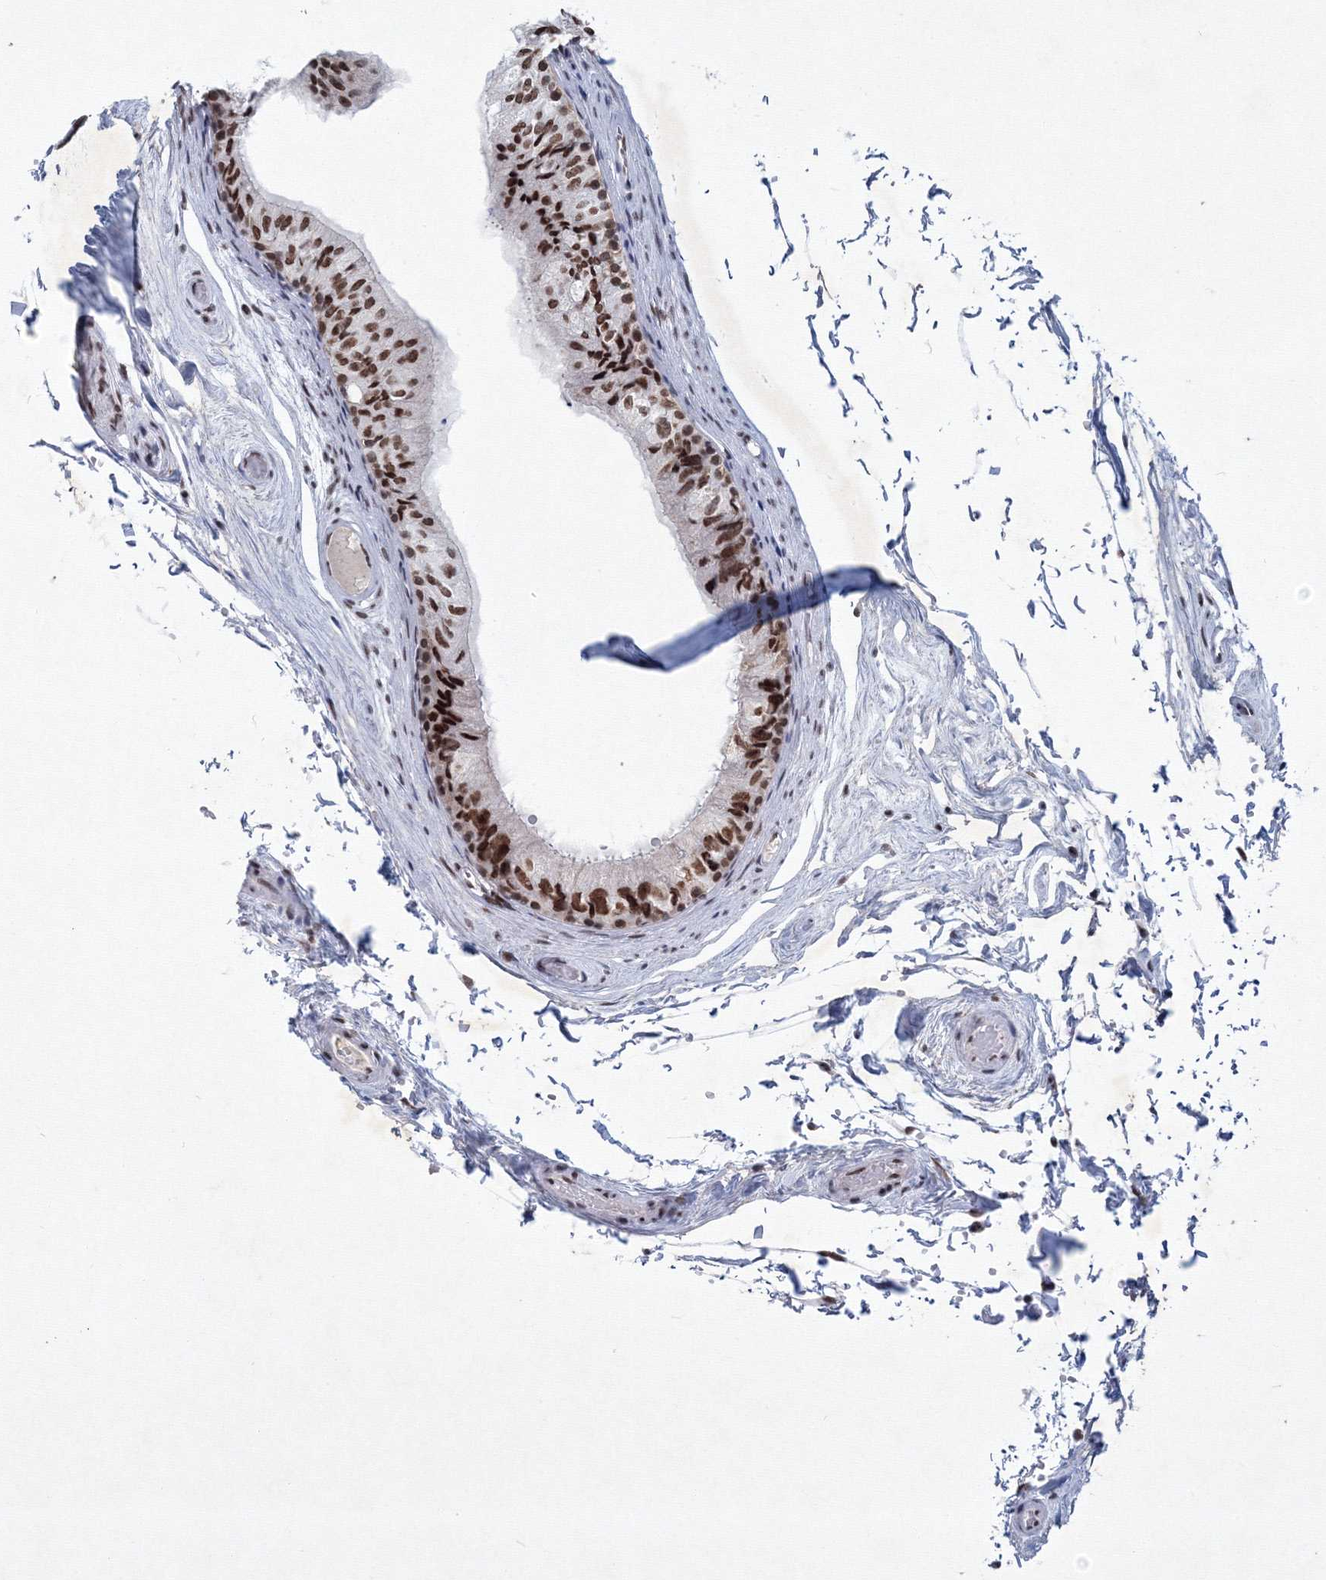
{"staining": {"intensity": "strong", "quantity": ">75%", "location": "nuclear"}, "tissue": "epididymis", "cell_type": "Glandular cells", "image_type": "normal", "snomed": [{"axis": "morphology", "description": "Normal tissue, NOS"}, {"axis": "topography", "description": "Epididymis"}], "caption": "IHC (DAB) staining of benign human epididymis exhibits strong nuclear protein expression in about >75% of glandular cells.", "gene": "SF3B6", "patient": {"sex": "male", "age": 79}}